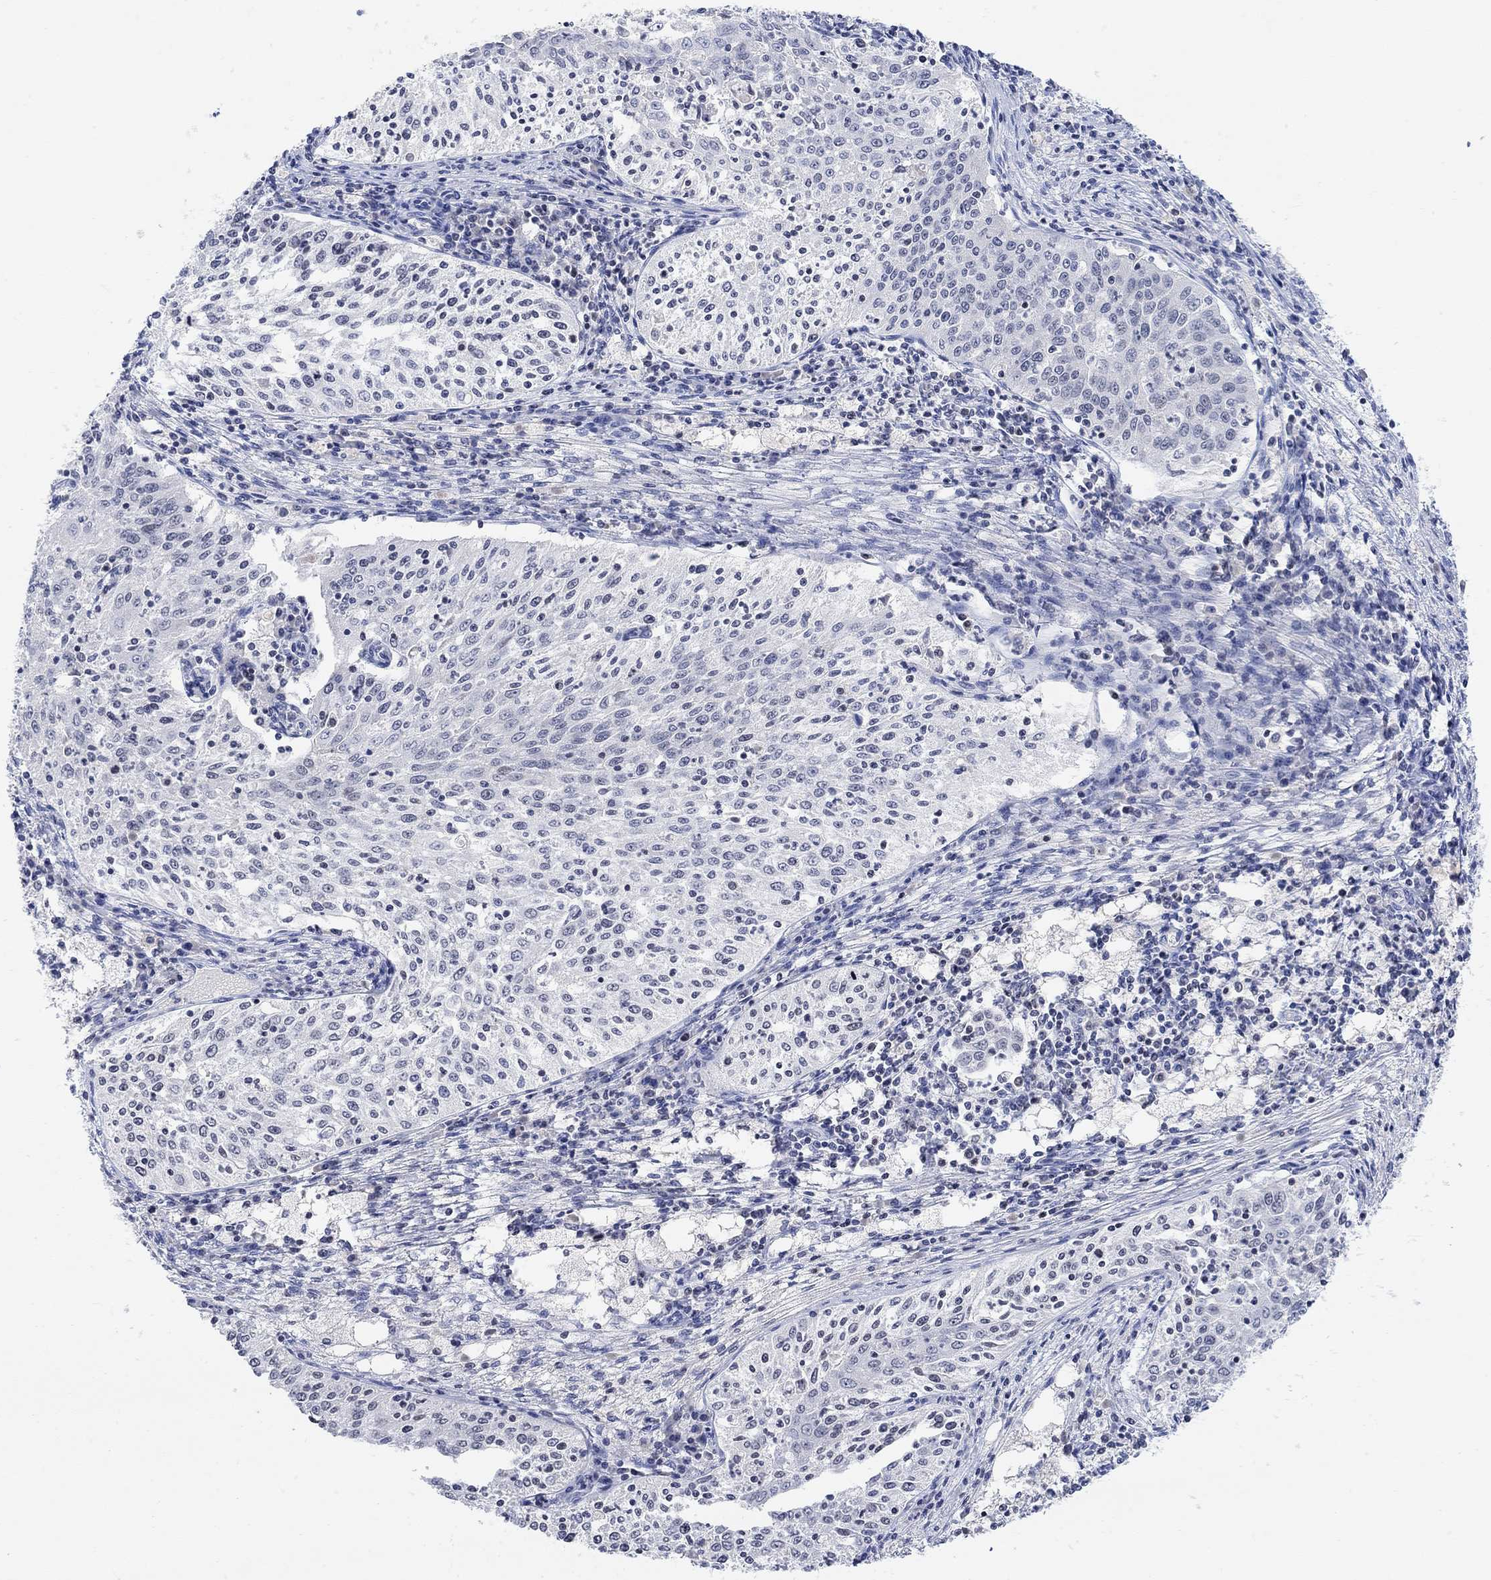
{"staining": {"intensity": "negative", "quantity": "none", "location": "none"}, "tissue": "cervical cancer", "cell_type": "Tumor cells", "image_type": "cancer", "snomed": [{"axis": "morphology", "description": "Squamous cell carcinoma, NOS"}, {"axis": "topography", "description": "Cervix"}], "caption": "This is an immunohistochemistry (IHC) photomicrograph of squamous cell carcinoma (cervical). There is no staining in tumor cells.", "gene": "ATP6V1E2", "patient": {"sex": "female", "age": 41}}